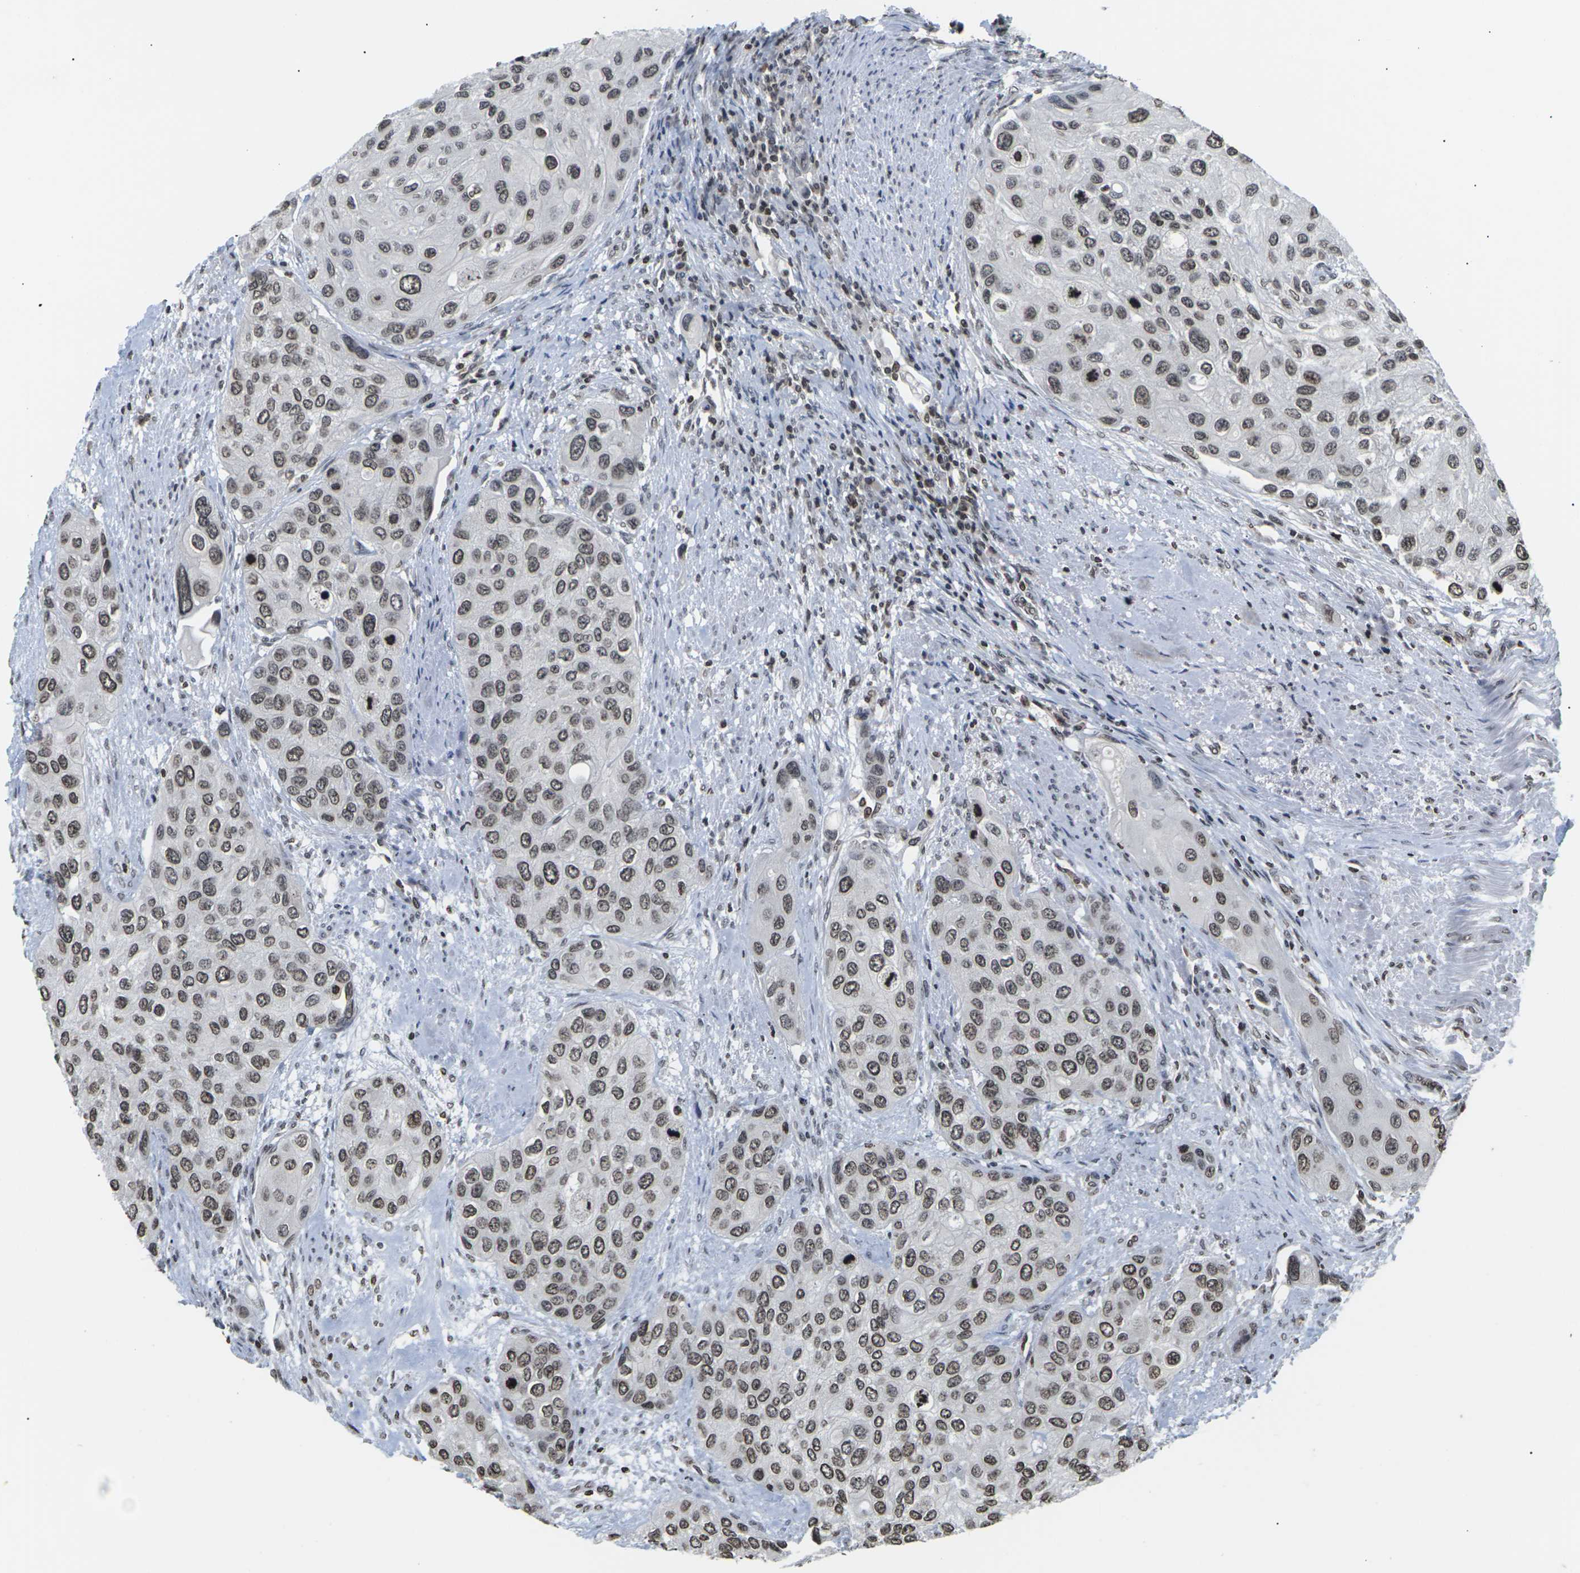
{"staining": {"intensity": "moderate", "quantity": ">75%", "location": "nuclear"}, "tissue": "urothelial cancer", "cell_type": "Tumor cells", "image_type": "cancer", "snomed": [{"axis": "morphology", "description": "Urothelial carcinoma, High grade"}, {"axis": "topography", "description": "Urinary bladder"}], "caption": "Approximately >75% of tumor cells in urothelial cancer demonstrate moderate nuclear protein expression as visualized by brown immunohistochemical staining.", "gene": "ETV5", "patient": {"sex": "female", "age": 56}}